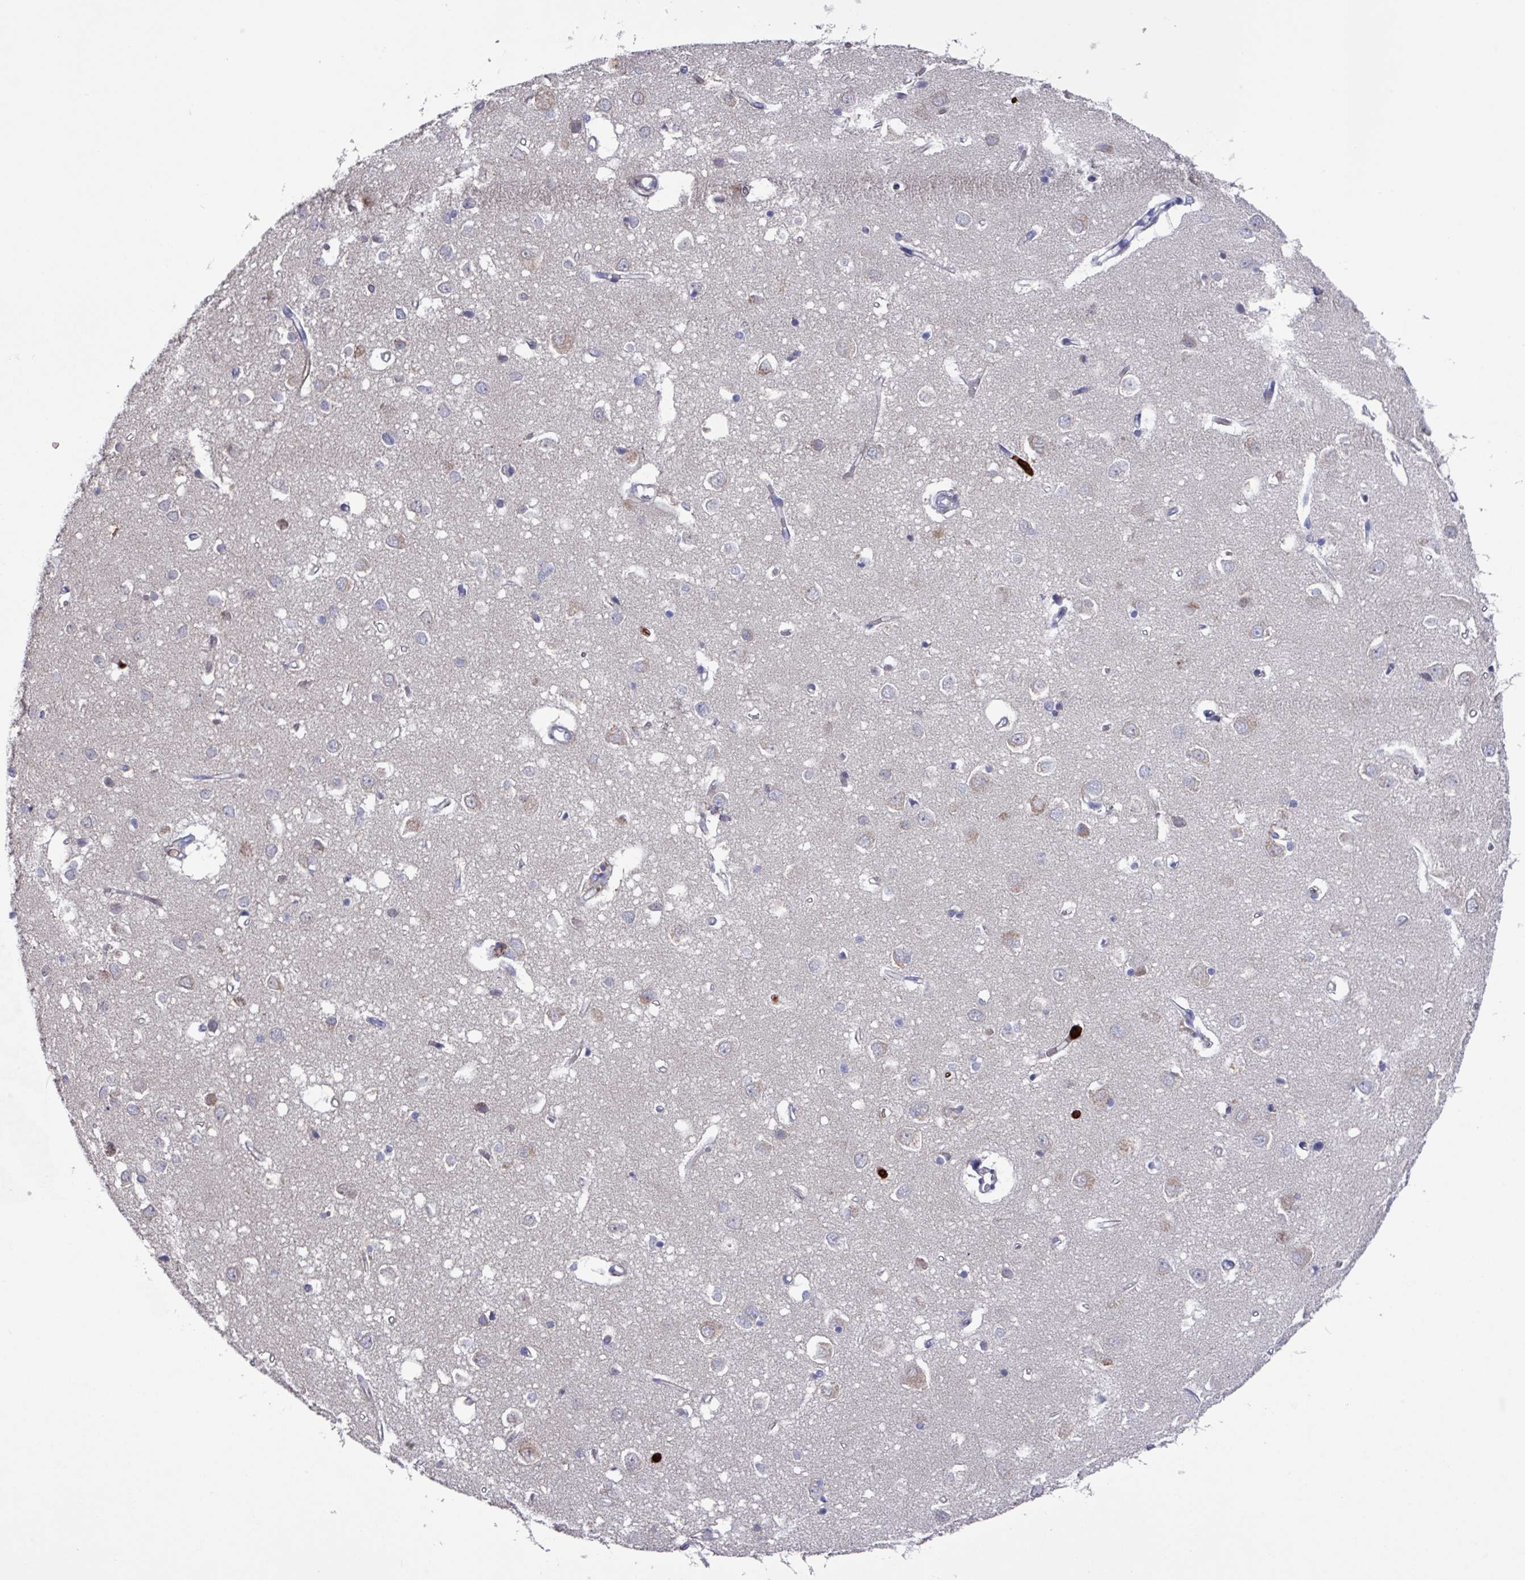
{"staining": {"intensity": "weak", "quantity": "25%-75%", "location": "cytoplasmic/membranous"}, "tissue": "cerebral cortex", "cell_type": "Endothelial cells", "image_type": "normal", "snomed": [{"axis": "morphology", "description": "Normal tissue, NOS"}, {"axis": "topography", "description": "Cerebral cortex"}], "caption": "Immunohistochemistry (IHC) of normal cerebral cortex shows low levels of weak cytoplasmic/membranous expression in approximately 25%-75% of endothelial cells. (brown staining indicates protein expression, while blue staining denotes nuclei).", "gene": "UQCC2", "patient": {"sex": "female", "age": 64}}